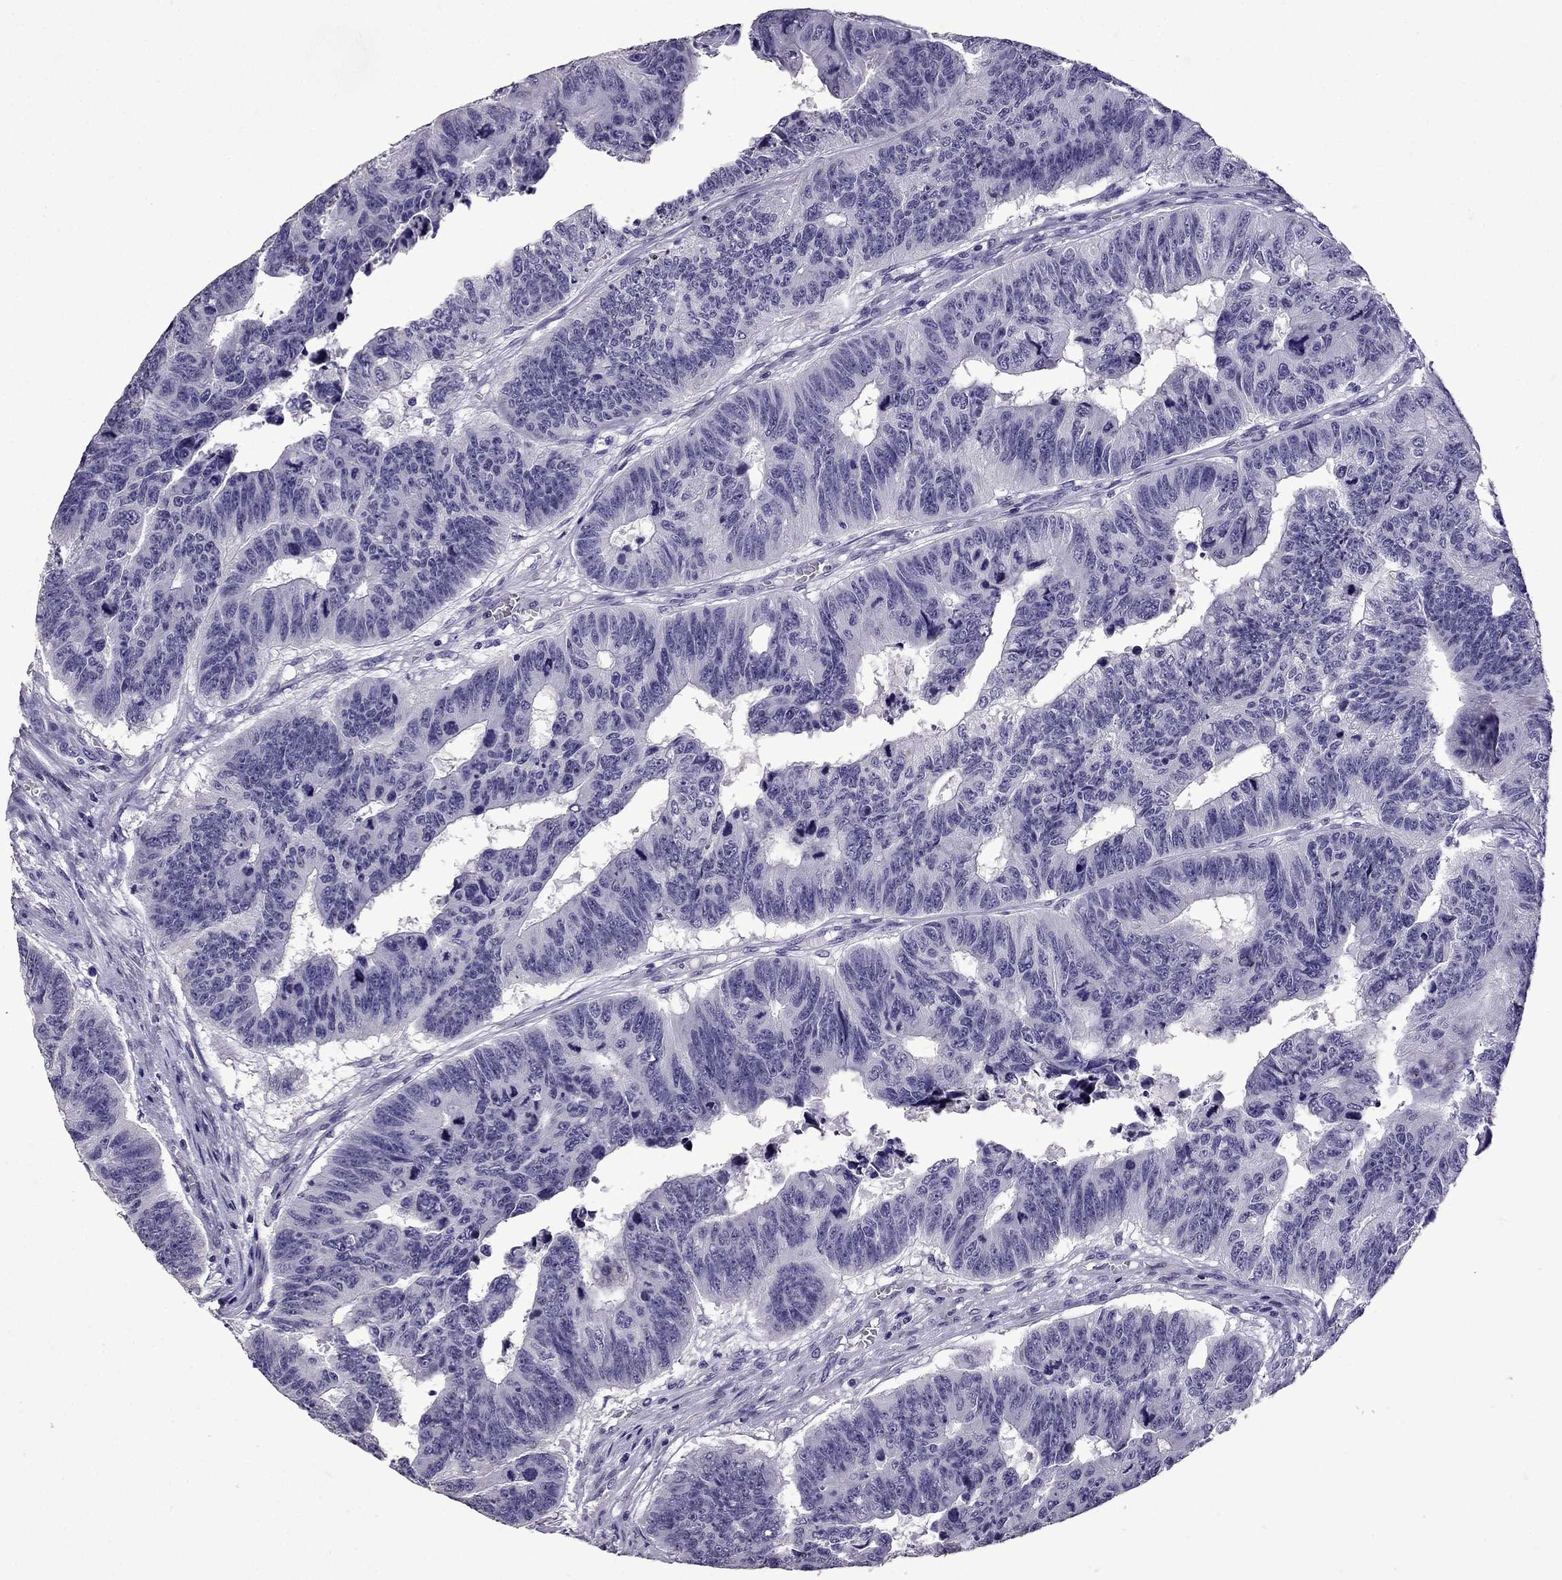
{"staining": {"intensity": "negative", "quantity": "none", "location": "none"}, "tissue": "colorectal cancer", "cell_type": "Tumor cells", "image_type": "cancer", "snomed": [{"axis": "morphology", "description": "Adenocarcinoma, NOS"}, {"axis": "topography", "description": "Appendix"}, {"axis": "topography", "description": "Colon"}, {"axis": "topography", "description": "Cecum"}, {"axis": "topography", "description": "Colon asc"}], "caption": "An immunohistochemistry (IHC) histopathology image of adenocarcinoma (colorectal) is shown. There is no staining in tumor cells of adenocarcinoma (colorectal).", "gene": "TTN", "patient": {"sex": "female", "age": 85}}